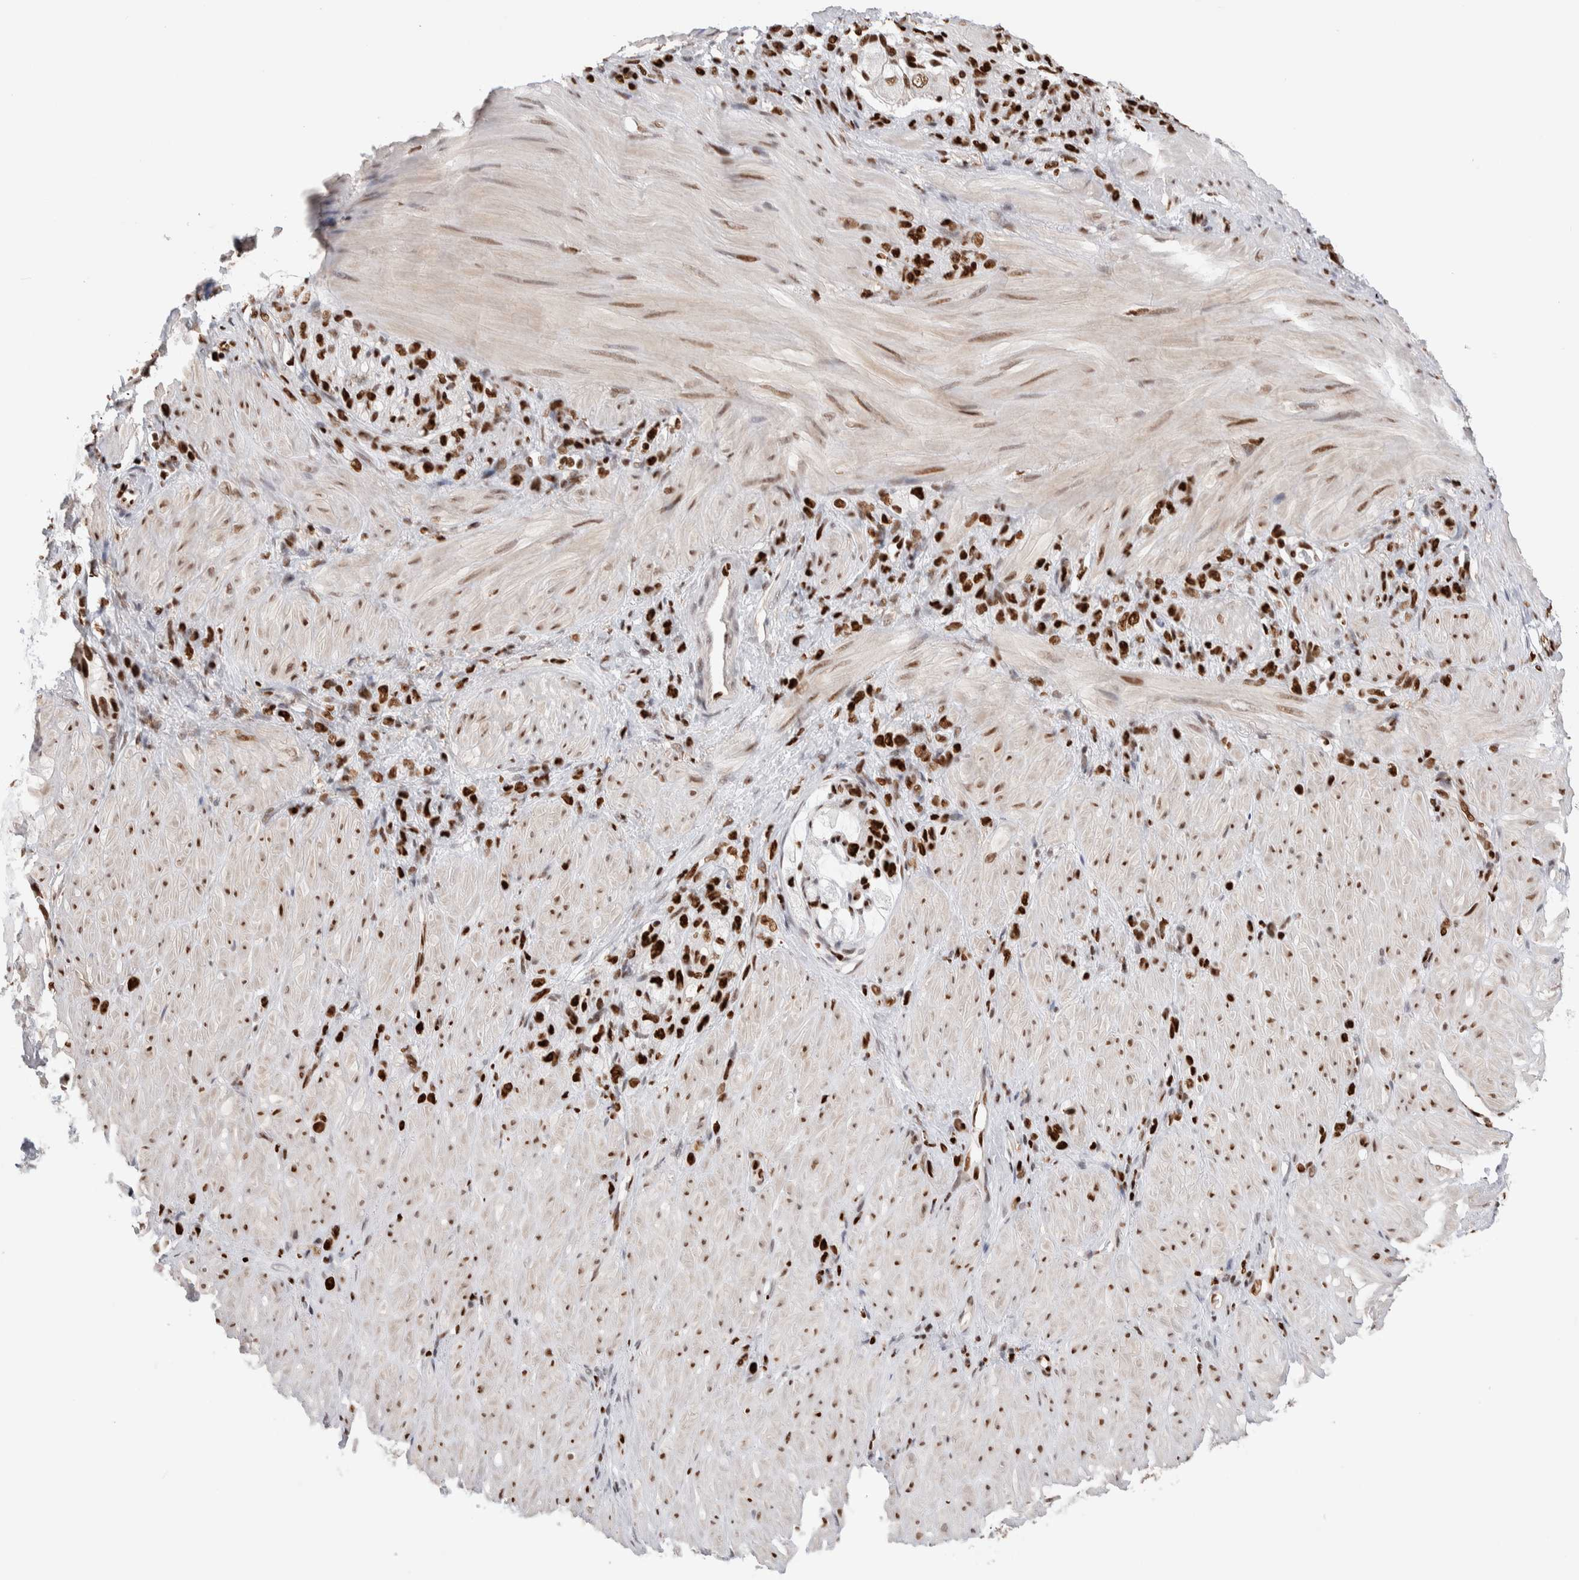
{"staining": {"intensity": "strong", "quantity": ">75%", "location": "nuclear"}, "tissue": "stomach cancer", "cell_type": "Tumor cells", "image_type": "cancer", "snomed": [{"axis": "morphology", "description": "Normal tissue, NOS"}, {"axis": "morphology", "description": "Adenocarcinoma, NOS"}, {"axis": "topography", "description": "Stomach"}], "caption": "Strong nuclear positivity for a protein is seen in about >75% of tumor cells of adenocarcinoma (stomach) using immunohistochemistry.", "gene": "RNASEK-C17orf49", "patient": {"sex": "male", "age": 82}}